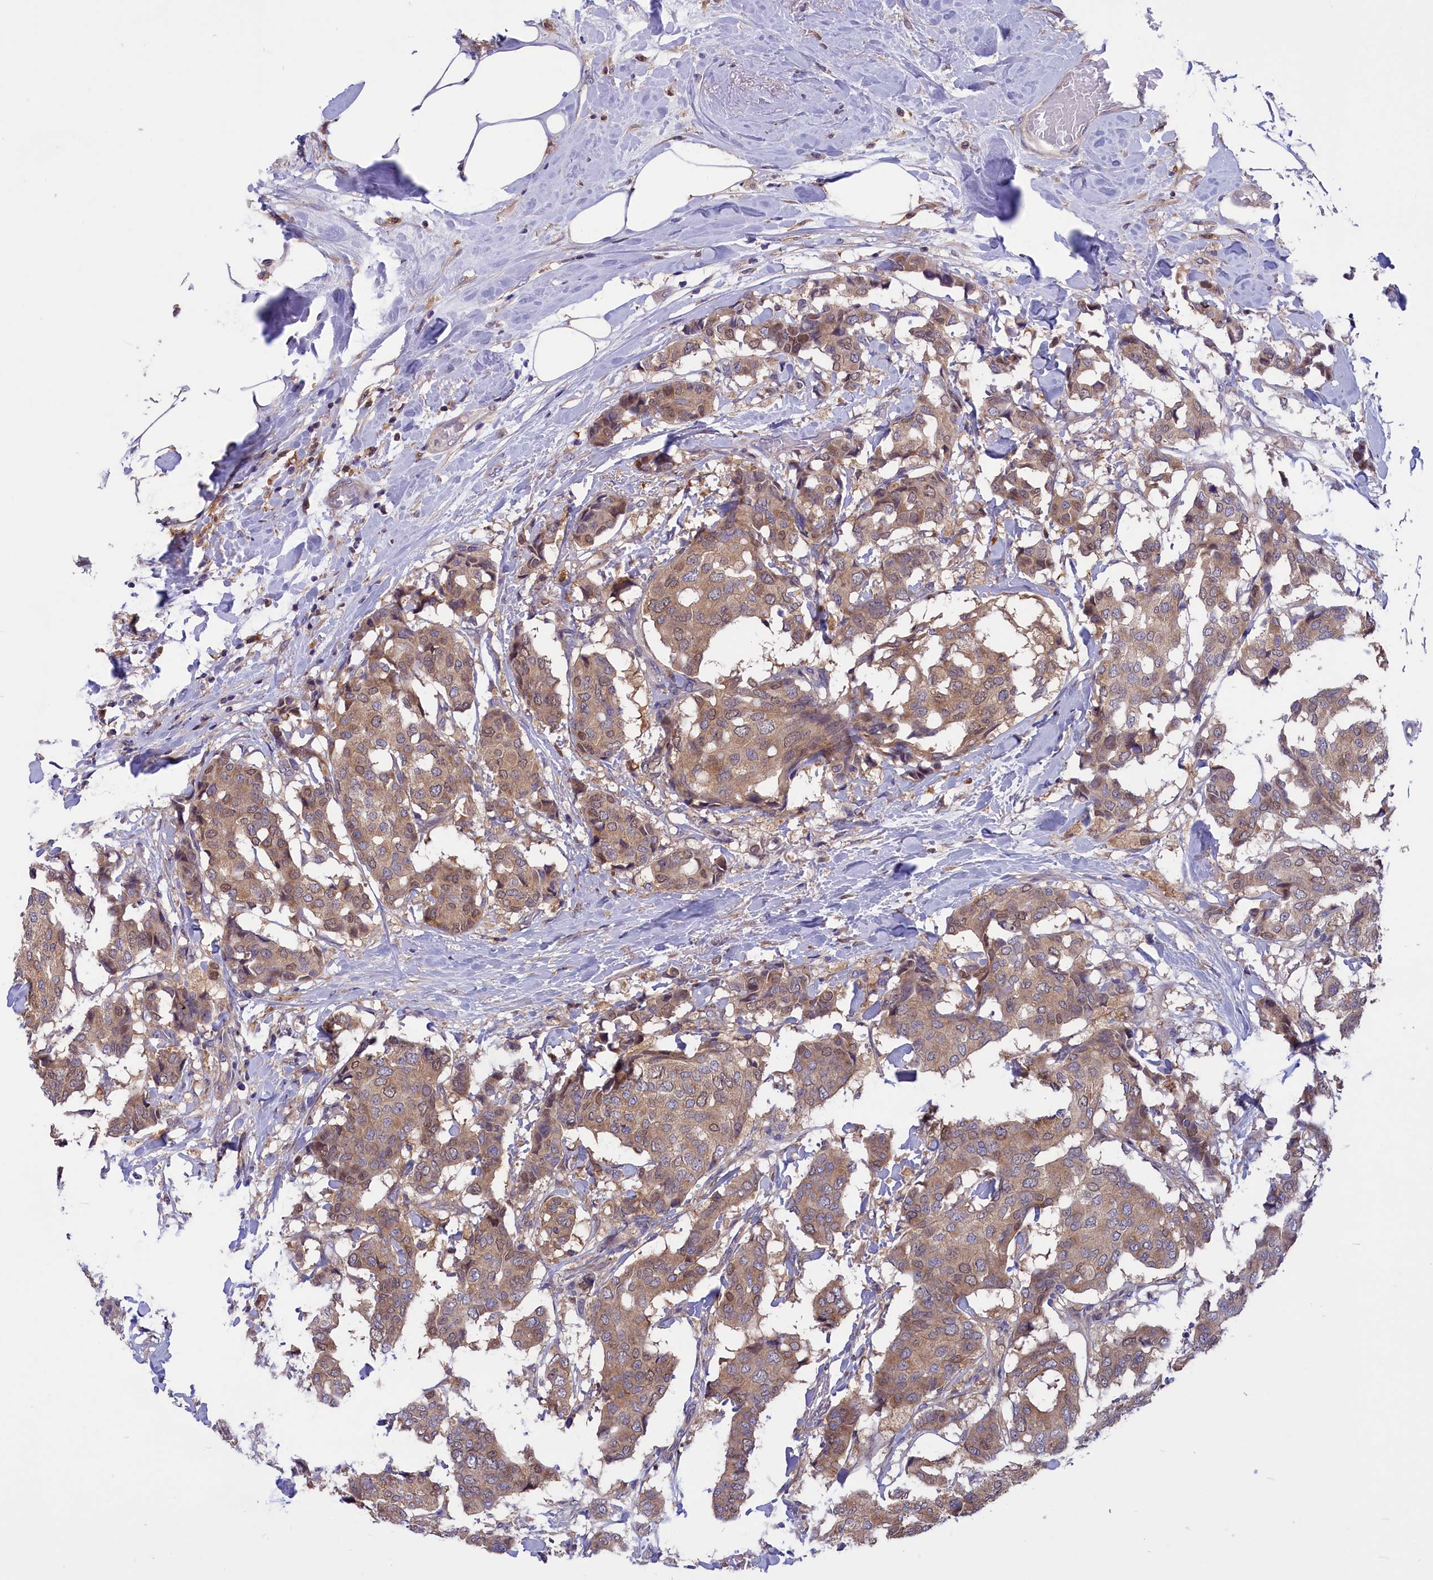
{"staining": {"intensity": "moderate", "quantity": ">75%", "location": "cytoplasmic/membranous"}, "tissue": "breast cancer", "cell_type": "Tumor cells", "image_type": "cancer", "snomed": [{"axis": "morphology", "description": "Duct carcinoma"}, {"axis": "topography", "description": "Breast"}], "caption": "Breast cancer (intraductal carcinoma) stained with DAB immunohistochemistry (IHC) shows medium levels of moderate cytoplasmic/membranous staining in about >75% of tumor cells.", "gene": "AMDHD2", "patient": {"sex": "female", "age": 75}}